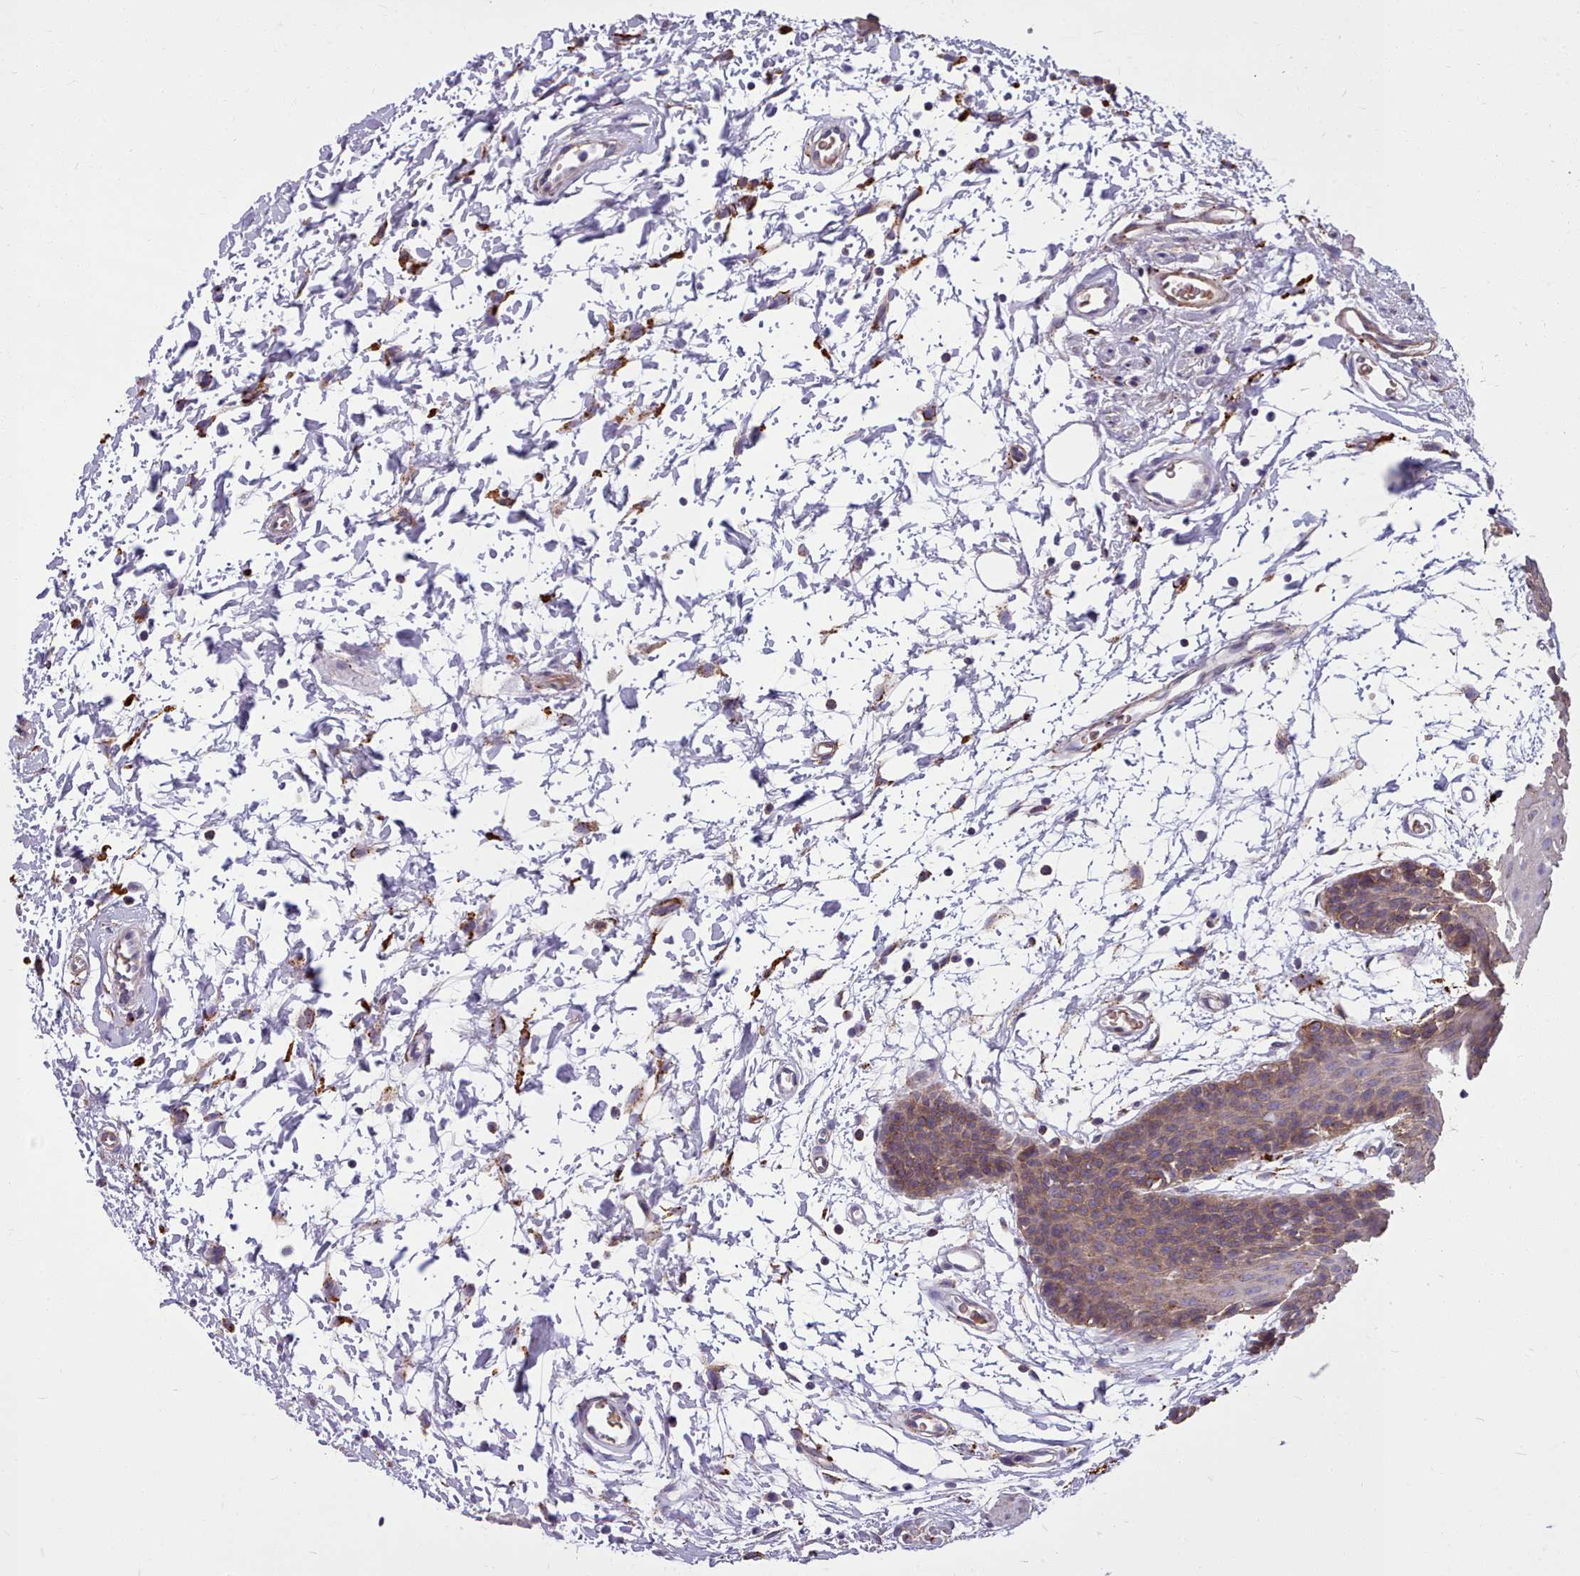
{"staining": {"intensity": "moderate", "quantity": ">75%", "location": "cytoplasmic/membranous"}, "tissue": "oral mucosa", "cell_type": "Squamous epithelial cells", "image_type": "normal", "snomed": [{"axis": "morphology", "description": "Normal tissue, NOS"}, {"axis": "topography", "description": "Skeletal muscle"}, {"axis": "topography", "description": "Oral tissue"}, {"axis": "topography", "description": "Salivary gland"}, {"axis": "topography", "description": "Peripheral nerve tissue"}], "caption": "Immunohistochemistry histopathology image of benign human oral mucosa stained for a protein (brown), which displays medium levels of moderate cytoplasmic/membranous expression in approximately >75% of squamous epithelial cells.", "gene": "PACSIN3", "patient": {"sex": "male", "age": 54}}